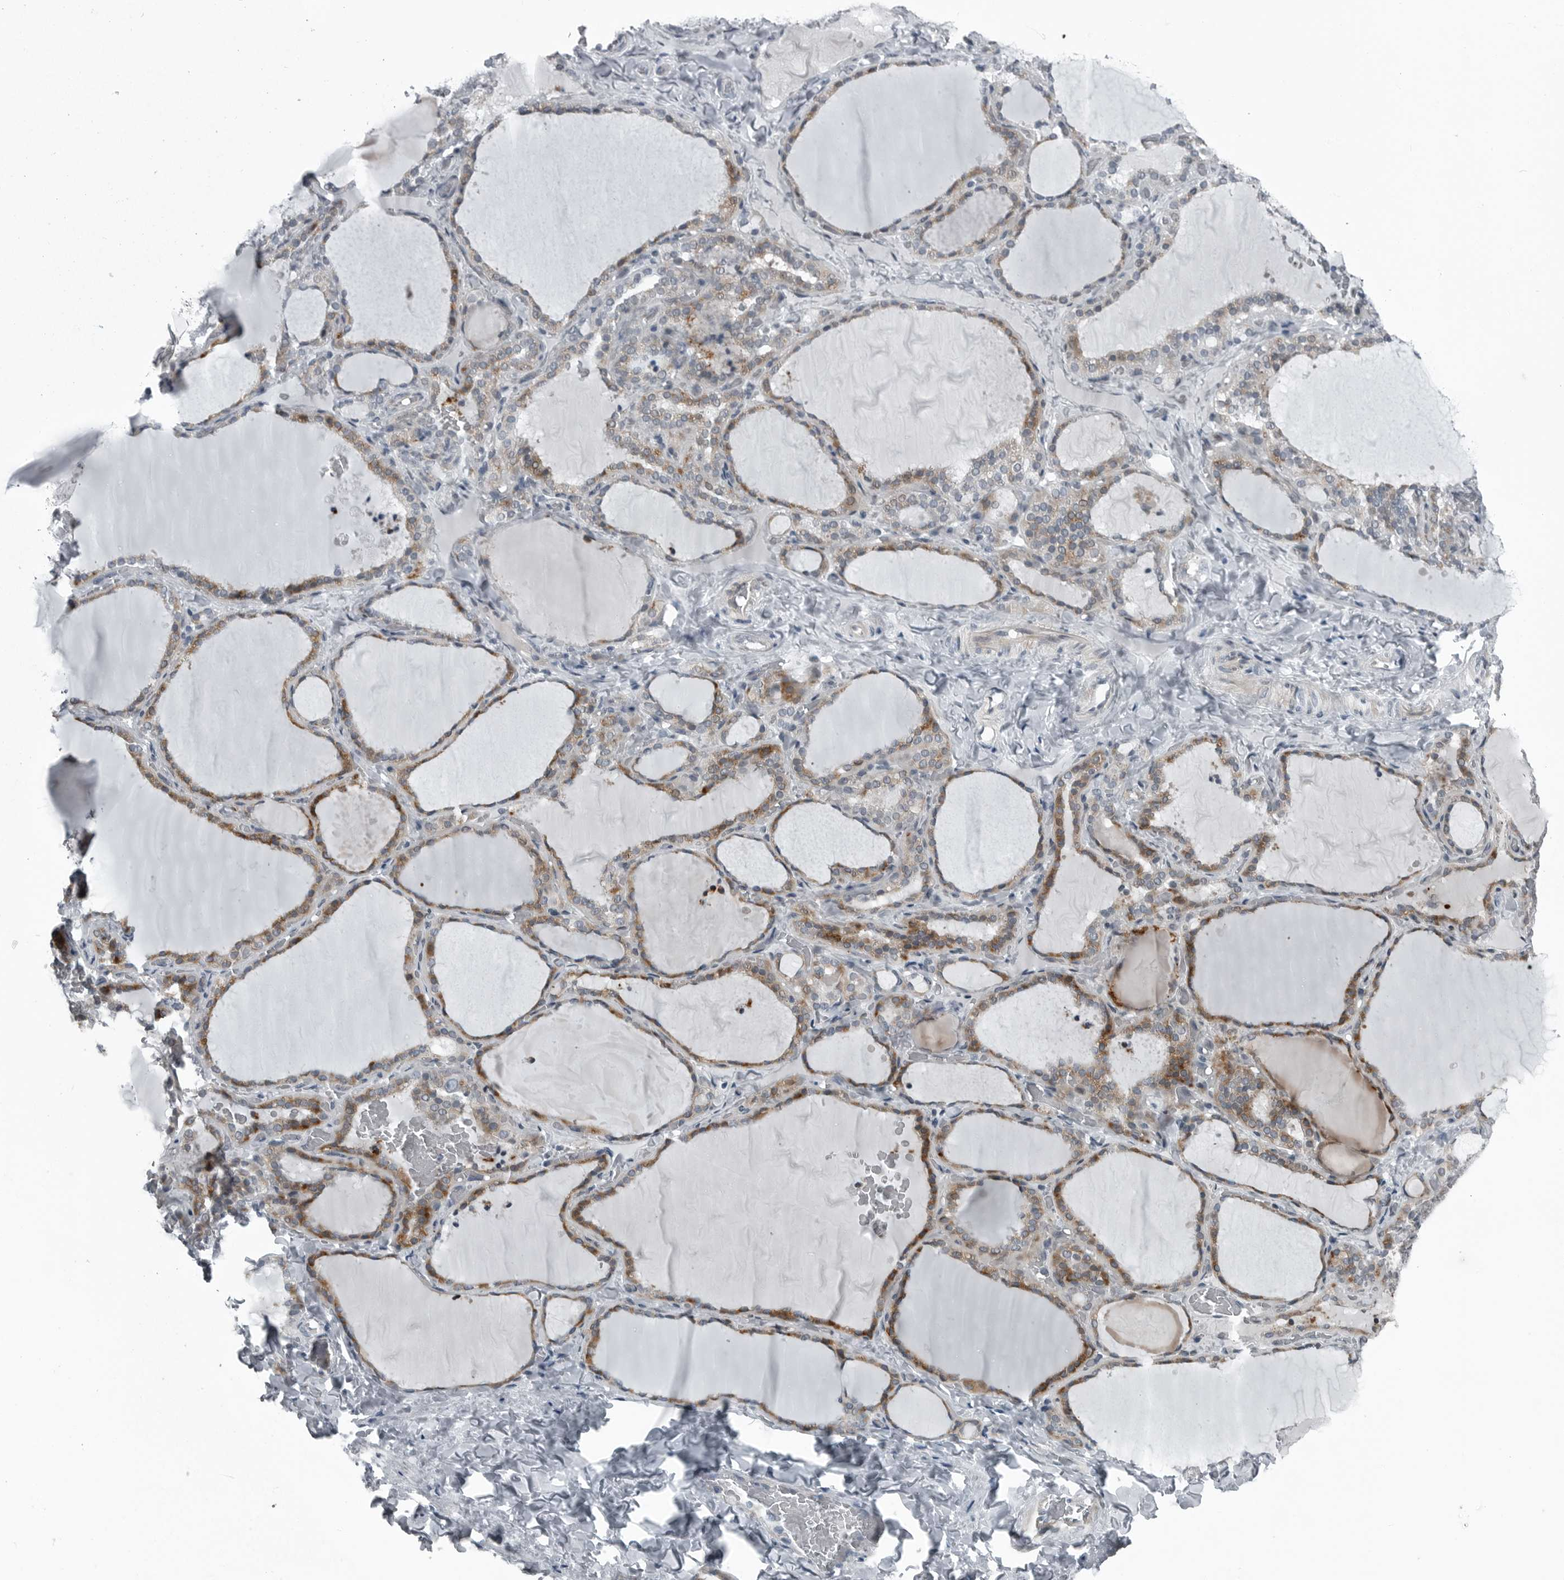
{"staining": {"intensity": "moderate", "quantity": "25%-75%", "location": "cytoplasmic/membranous"}, "tissue": "thyroid gland", "cell_type": "Glandular cells", "image_type": "normal", "snomed": [{"axis": "morphology", "description": "Normal tissue, NOS"}, {"axis": "topography", "description": "Thyroid gland"}], "caption": "Glandular cells demonstrate medium levels of moderate cytoplasmic/membranous staining in about 25%-75% of cells in unremarkable thyroid gland. The protein of interest is shown in brown color, while the nuclei are stained blue.", "gene": "DNAAF11", "patient": {"sex": "female", "age": 22}}